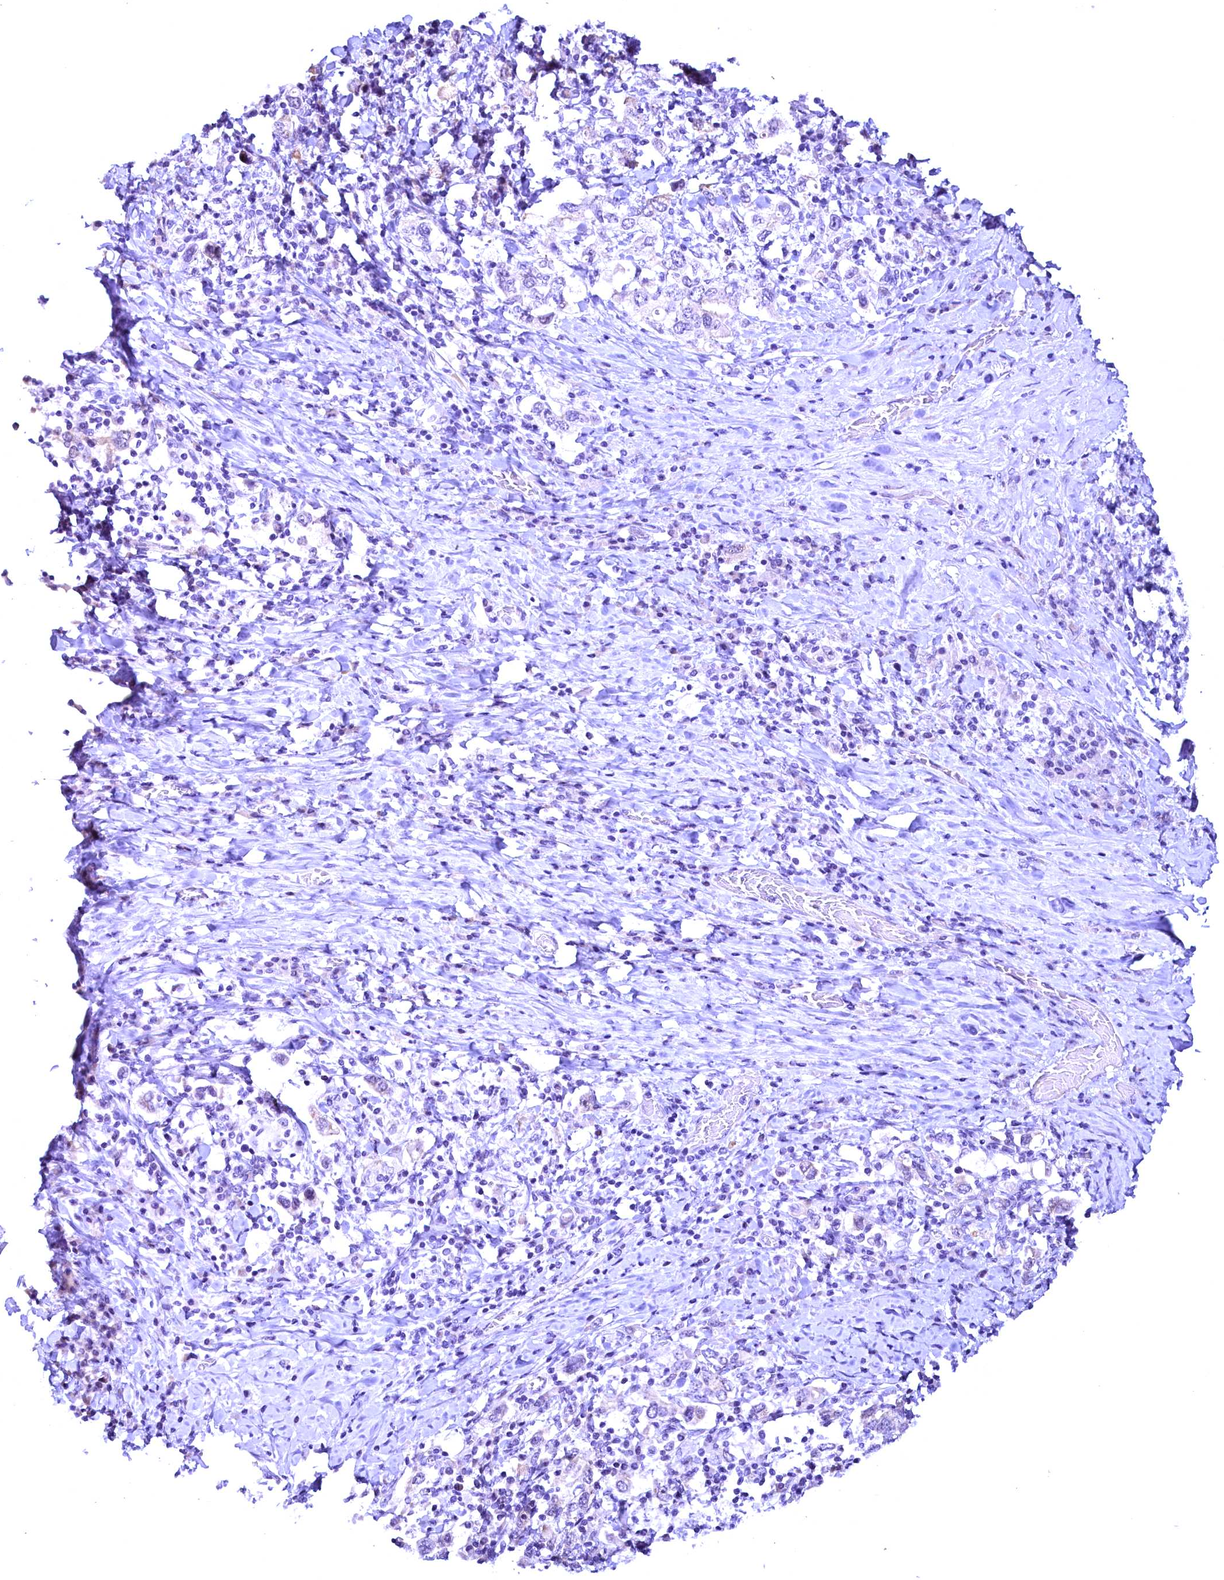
{"staining": {"intensity": "negative", "quantity": "none", "location": "none"}, "tissue": "stomach cancer", "cell_type": "Tumor cells", "image_type": "cancer", "snomed": [{"axis": "morphology", "description": "Adenocarcinoma, NOS"}, {"axis": "topography", "description": "Stomach, upper"}, {"axis": "topography", "description": "Stomach"}], "caption": "The photomicrograph displays no significant staining in tumor cells of stomach cancer.", "gene": "CCDC106", "patient": {"sex": "male", "age": 62}}